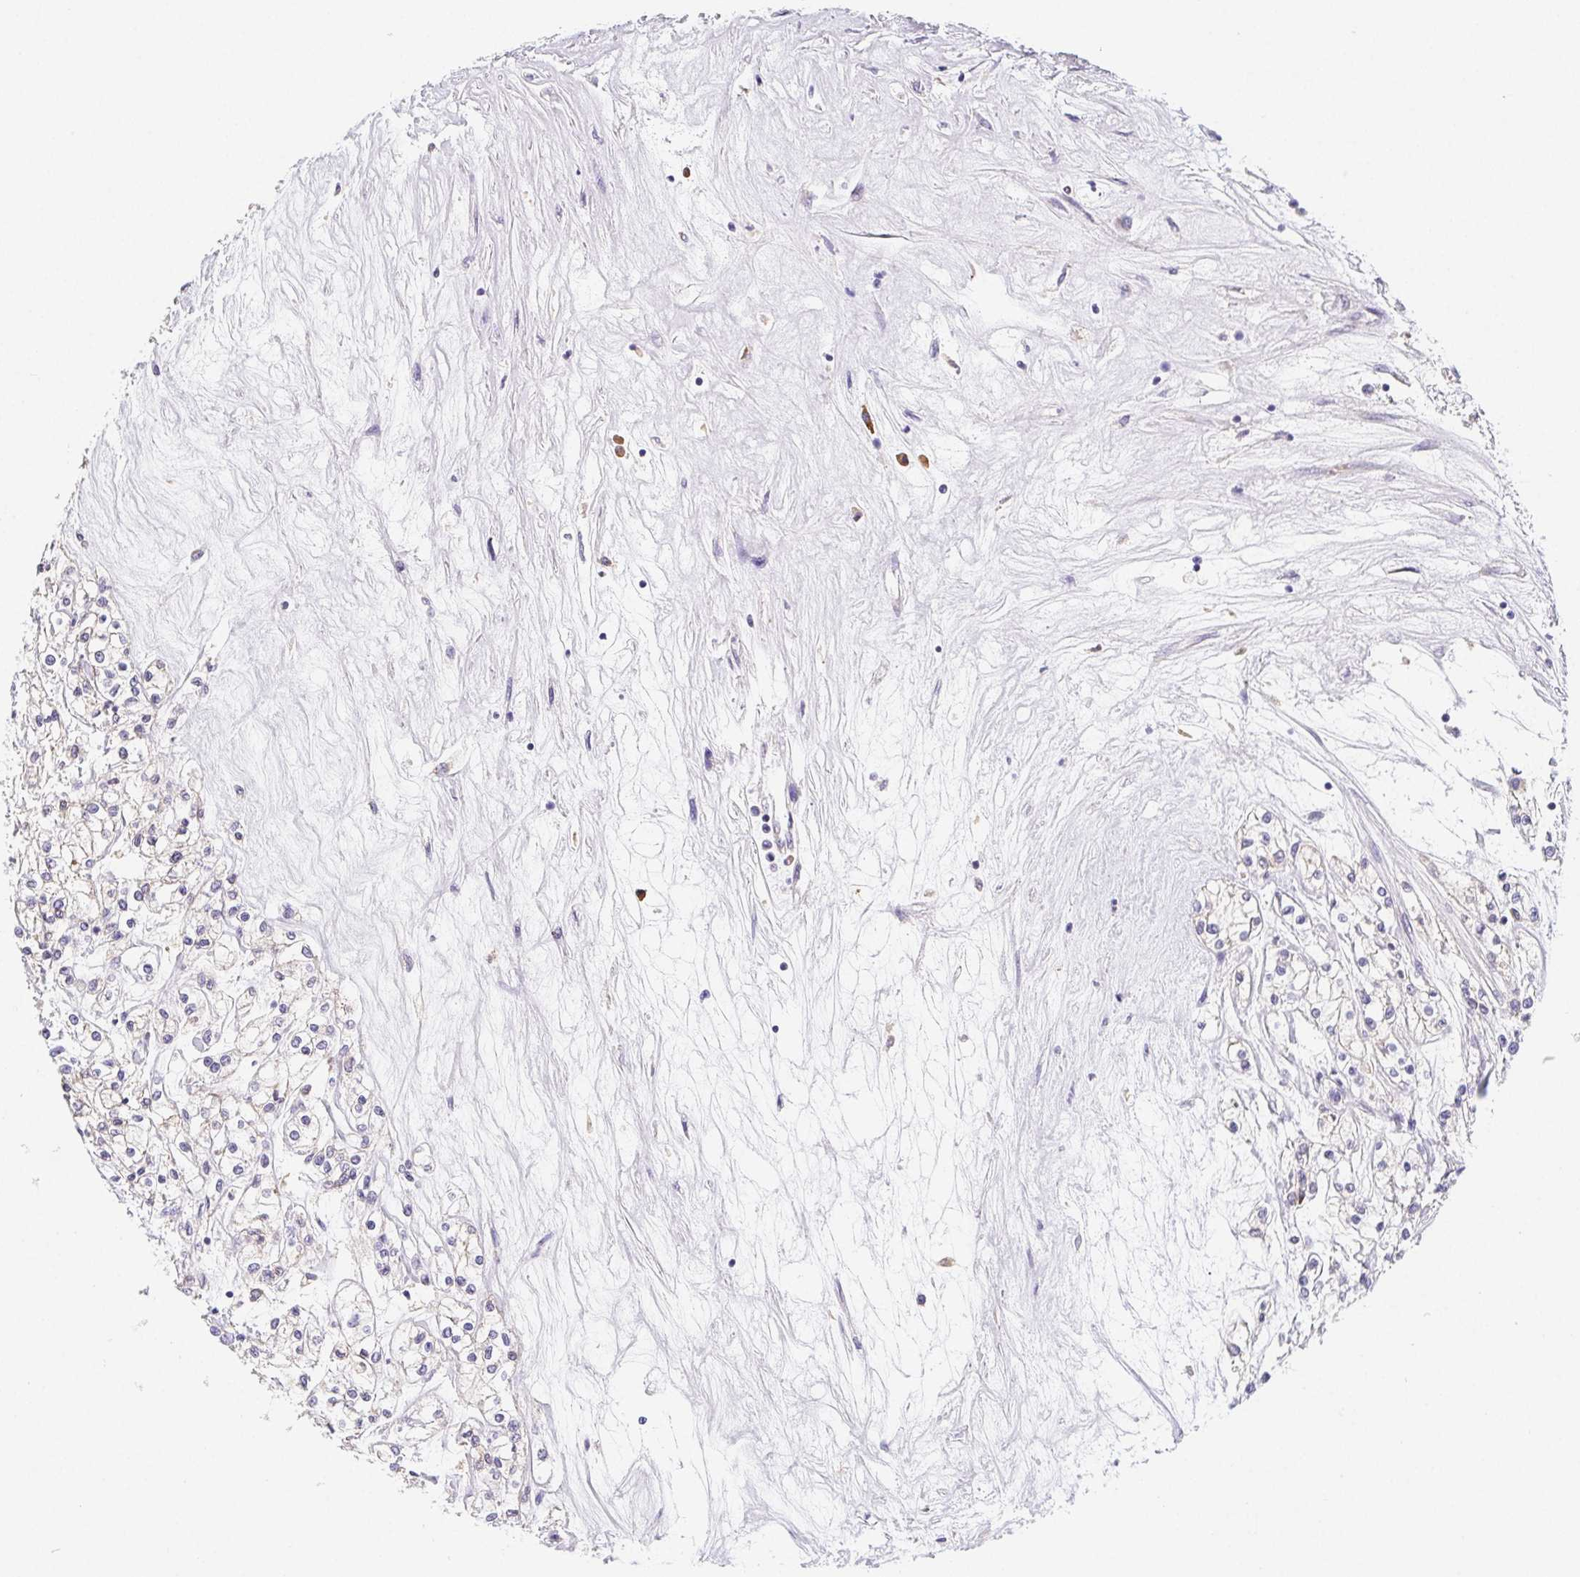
{"staining": {"intensity": "negative", "quantity": "none", "location": "none"}, "tissue": "renal cancer", "cell_type": "Tumor cells", "image_type": "cancer", "snomed": [{"axis": "morphology", "description": "Adenocarcinoma, NOS"}, {"axis": "topography", "description": "Kidney"}], "caption": "IHC image of neoplastic tissue: human renal cancer (adenocarcinoma) stained with DAB shows no significant protein positivity in tumor cells.", "gene": "ADAM8", "patient": {"sex": "female", "age": 59}}